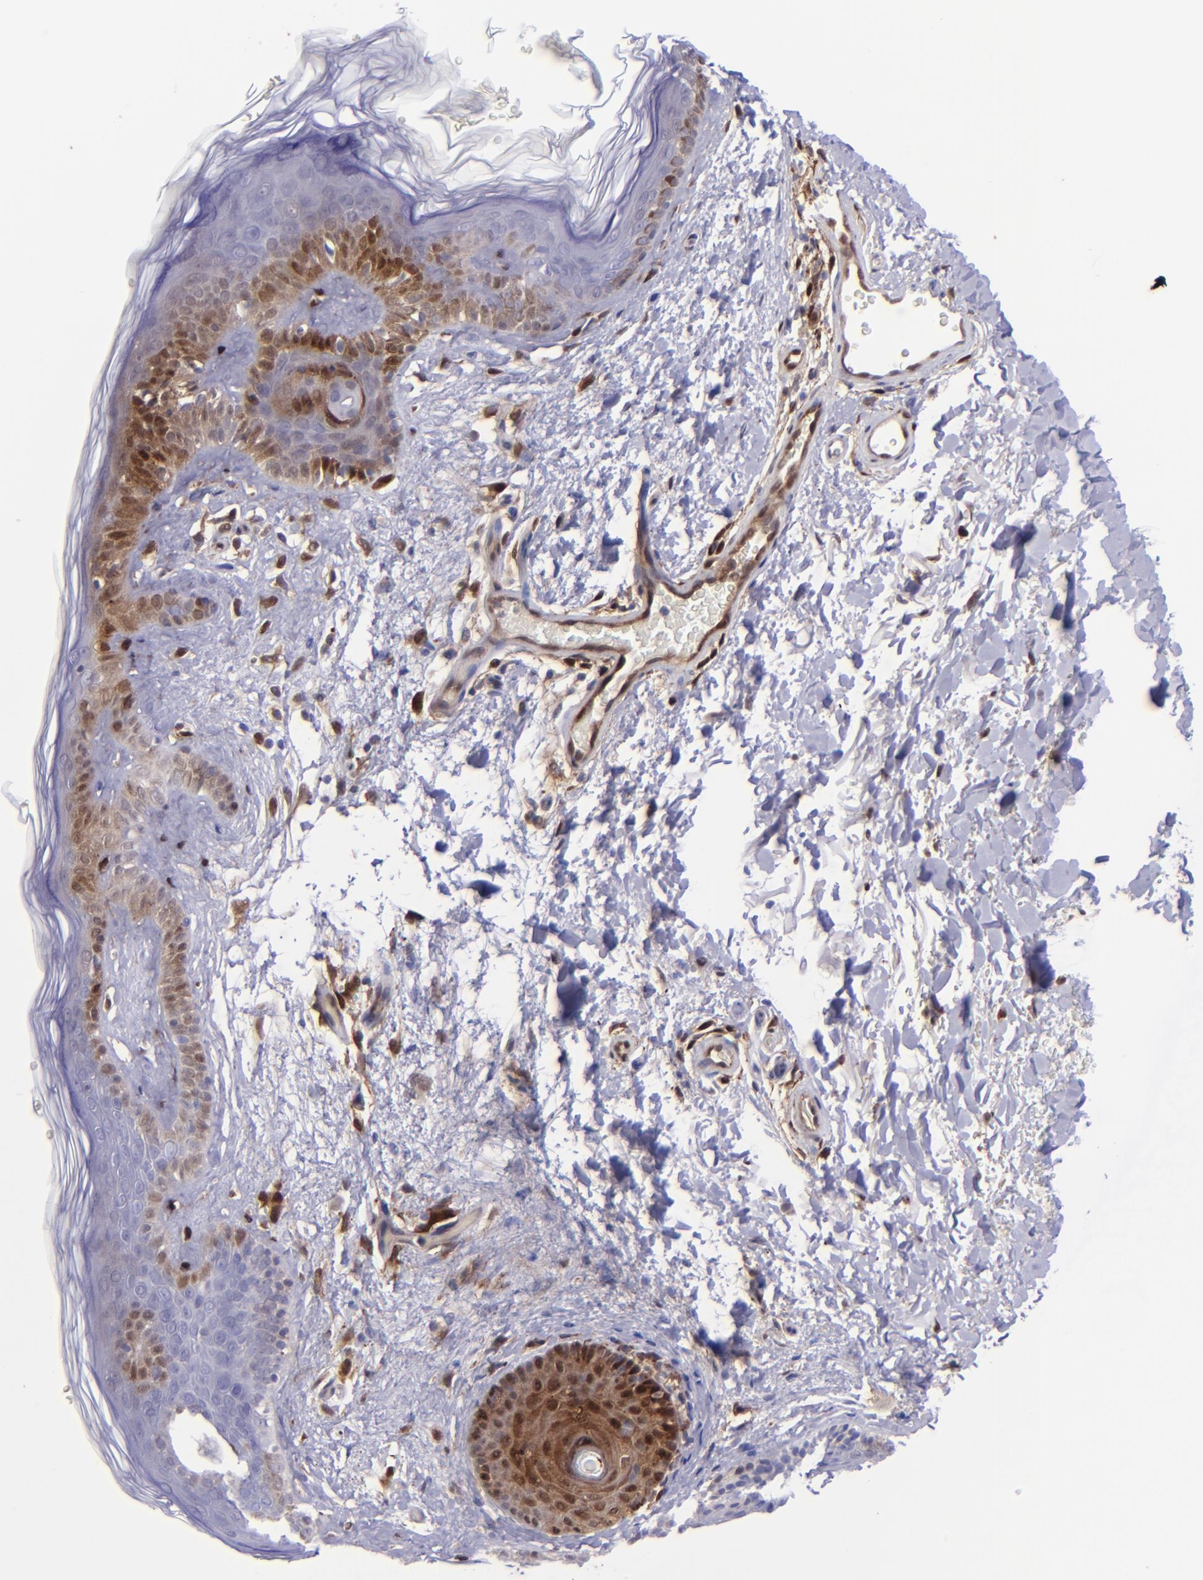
{"staining": {"intensity": "negative", "quantity": "none", "location": "none"}, "tissue": "skin", "cell_type": "Fibroblasts", "image_type": "normal", "snomed": [{"axis": "morphology", "description": "Normal tissue, NOS"}, {"axis": "topography", "description": "Skin"}], "caption": "Immunohistochemistry of unremarkable skin demonstrates no staining in fibroblasts. (DAB (3,3'-diaminobenzidine) IHC visualized using brightfield microscopy, high magnification).", "gene": "TYMP", "patient": {"sex": "male", "age": 63}}